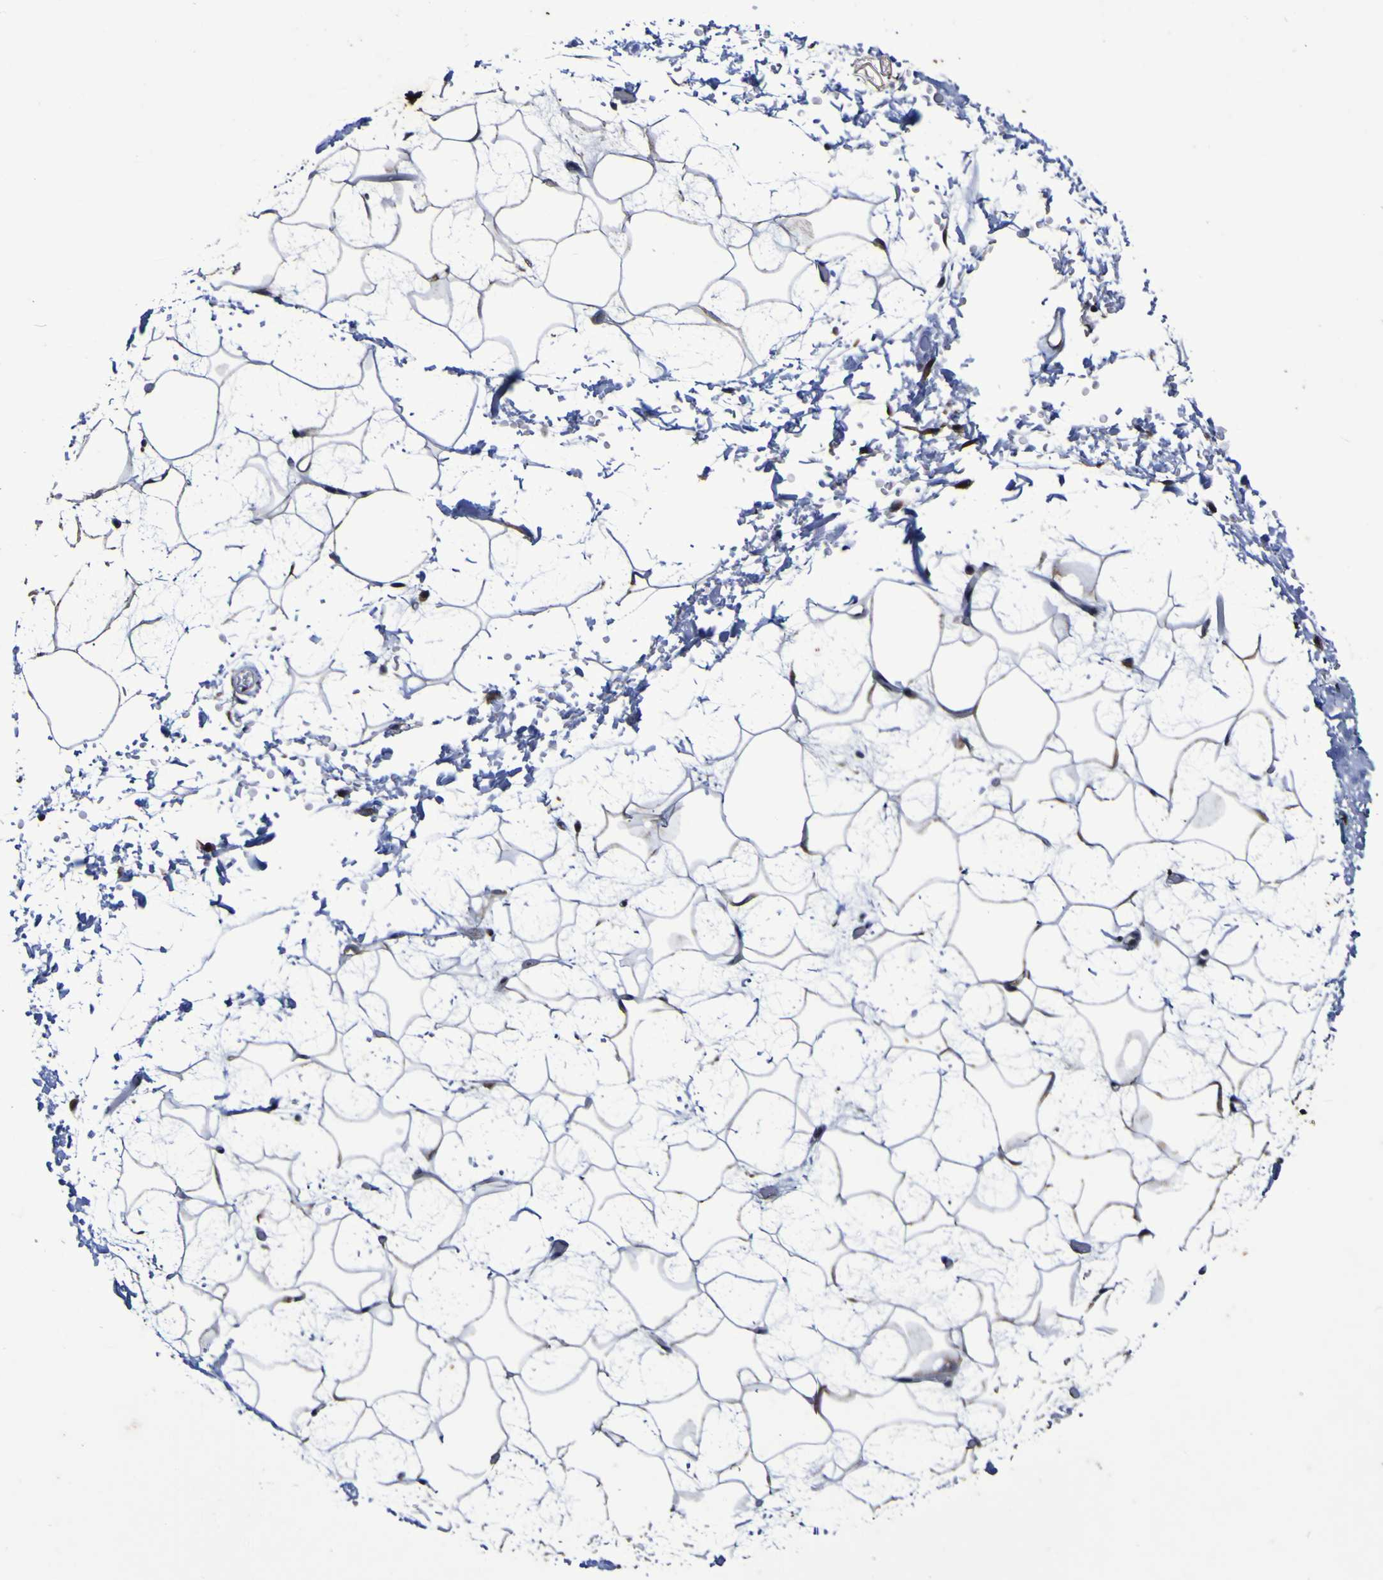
{"staining": {"intensity": "negative", "quantity": "none", "location": "none"}, "tissue": "adipose tissue", "cell_type": "Adipocytes", "image_type": "normal", "snomed": [{"axis": "morphology", "description": "Normal tissue, NOS"}, {"axis": "topography", "description": "Soft tissue"}], "caption": "Human adipose tissue stained for a protein using IHC demonstrates no positivity in adipocytes.", "gene": "P3H1", "patient": {"sex": "male", "age": 72}}